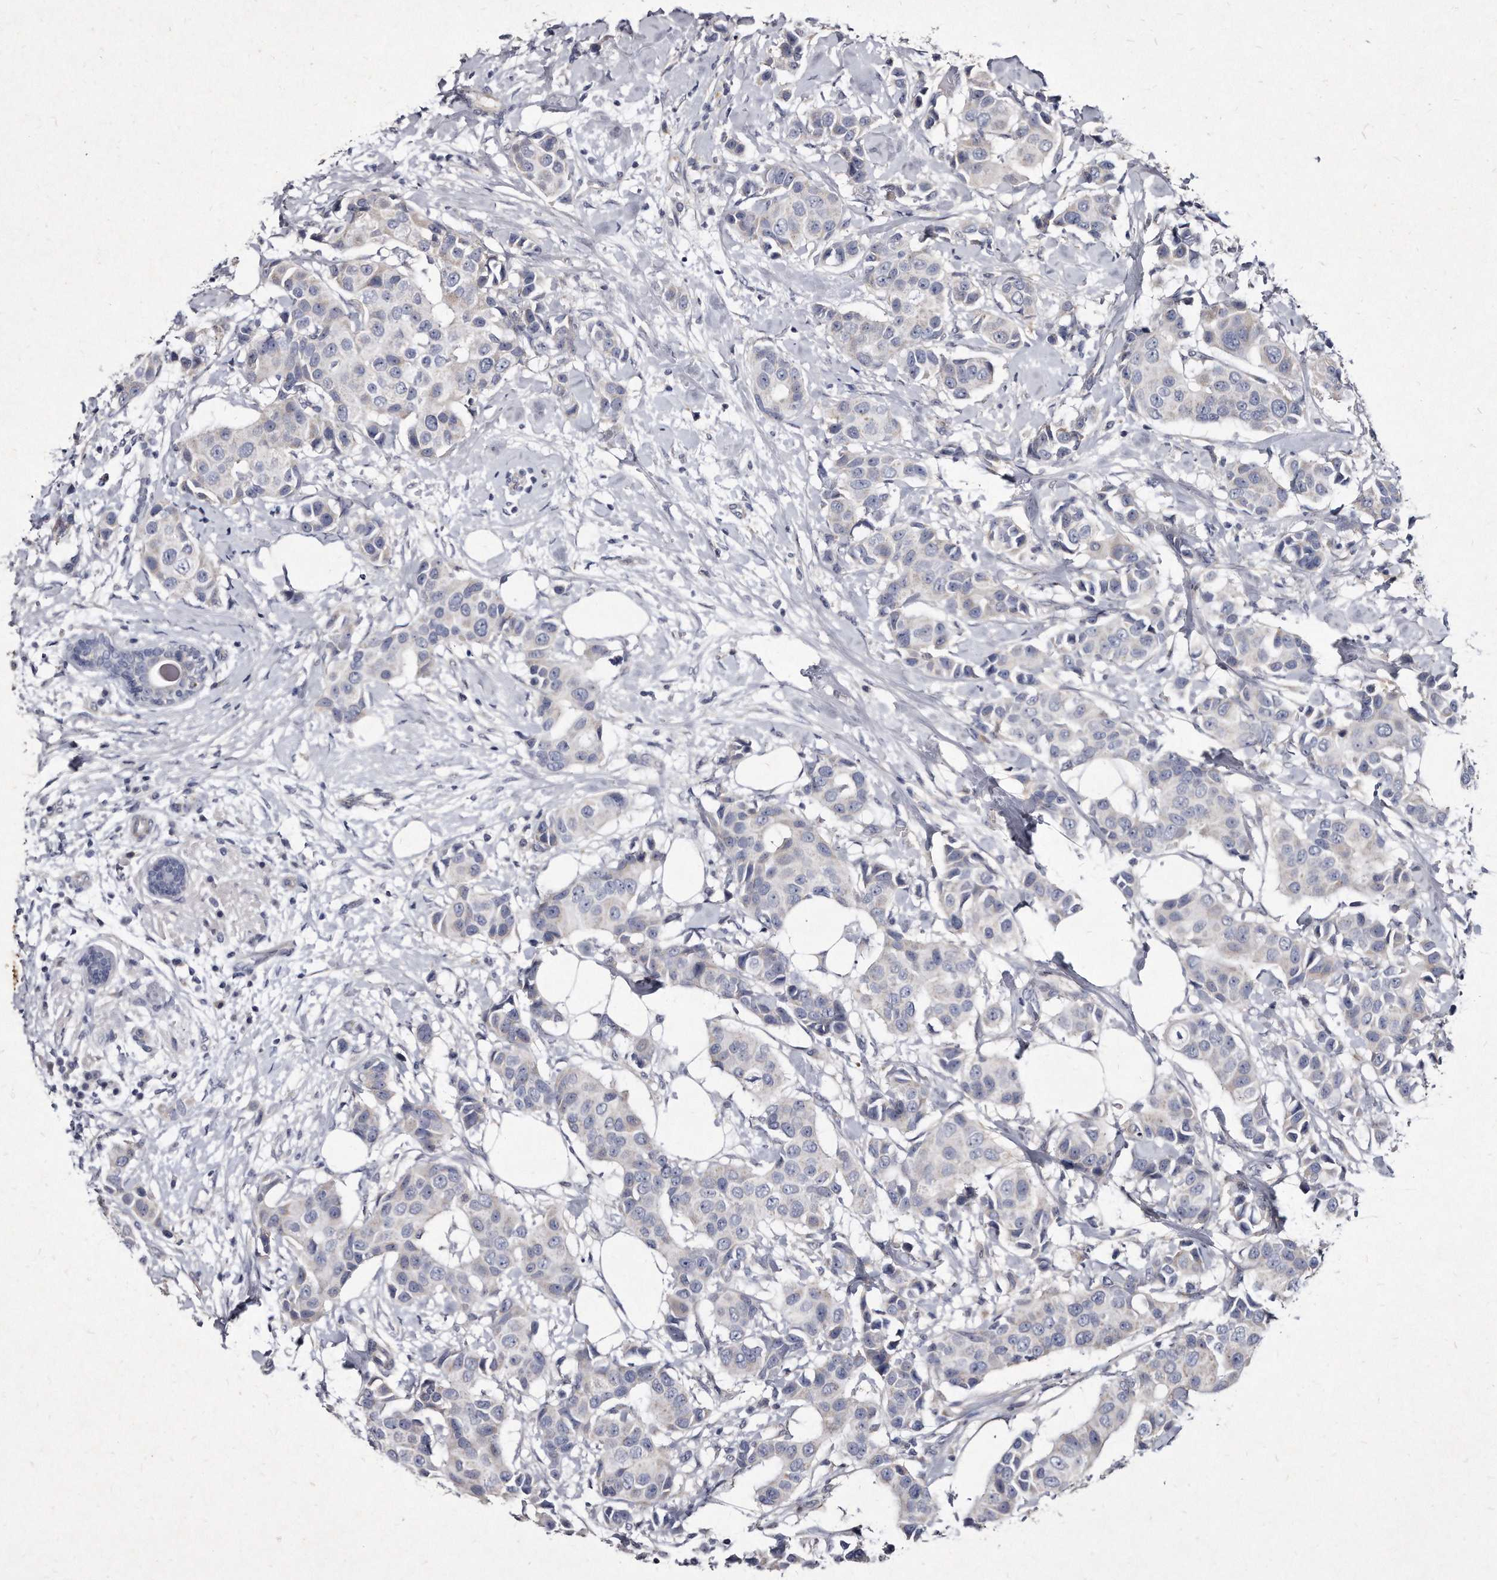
{"staining": {"intensity": "negative", "quantity": "none", "location": "none"}, "tissue": "breast cancer", "cell_type": "Tumor cells", "image_type": "cancer", "snomed": [{"axis": "morphology", "description": "Normal tissue, NOS"}, {"axis": "morphology", "description": "Duct carcinoma"}, {"axis": "topography", "description": "Breast"}], "caption": "A histopathology image of breast cancer stained for a protein displays no brown staining in tumor cells.", "gene": "KLHDC3", "patient": {"sex": "female", "age": 39}}